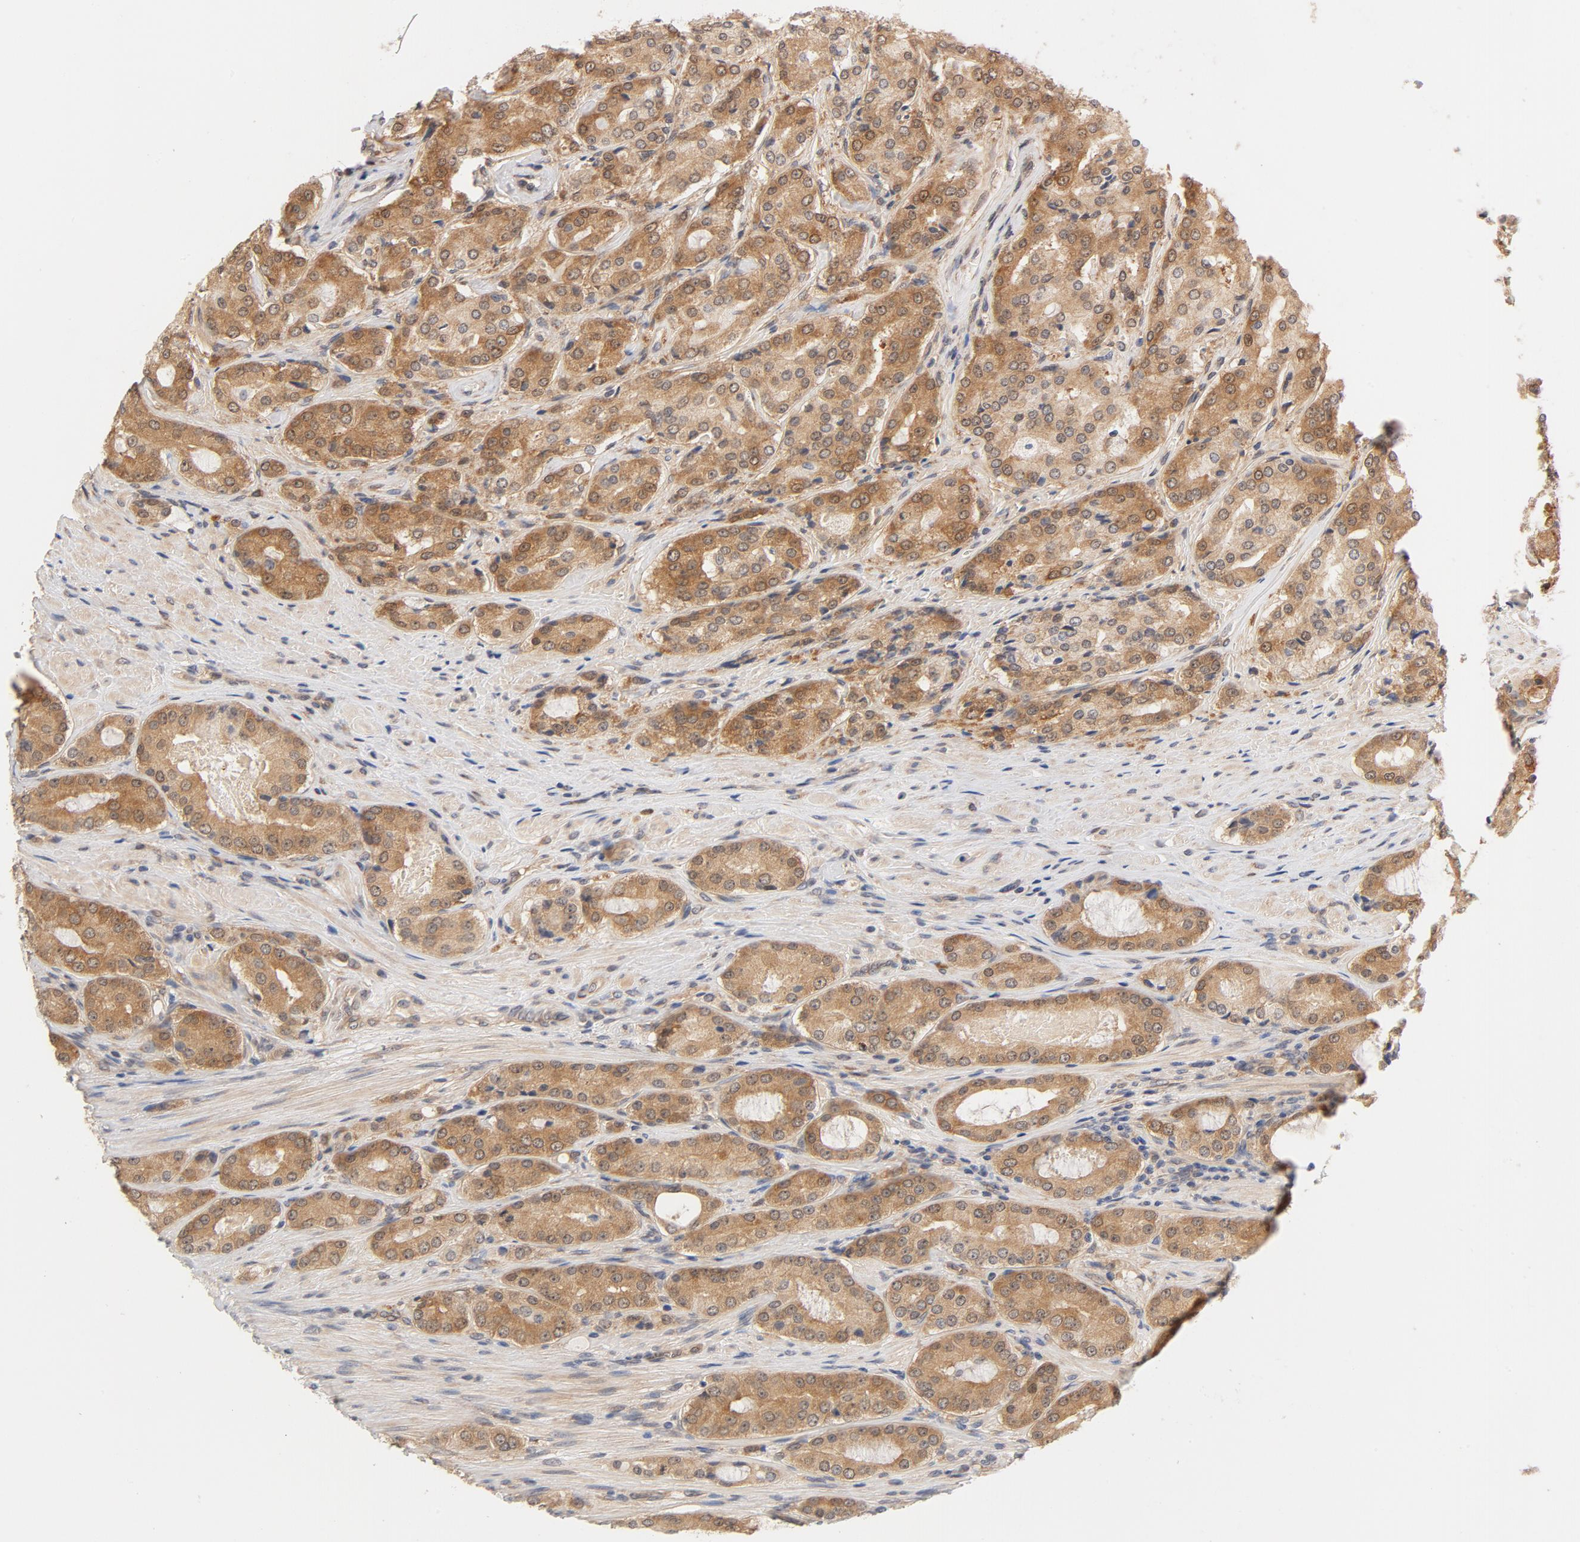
{"staining": {"intensity": "moderate", "quantity": ">75%", "location": "cytoplasmic/membranous"}, "tissue": "prostate cancer", "cell_type": "Tumor cells", "image_type": "cancer", "snomed": [{"axis": "morphology", "description": "Adenocarcinoma, High grade"}, {"axis": "topography", "description": "Prostate"}], "caption": "A brown stain highlights moderate cytoplasmic/membranous positivity of a protein in prostate cancer tumor cells.", "gene": "EIF4E", "patient": {"sex": "male", "age": 72}}